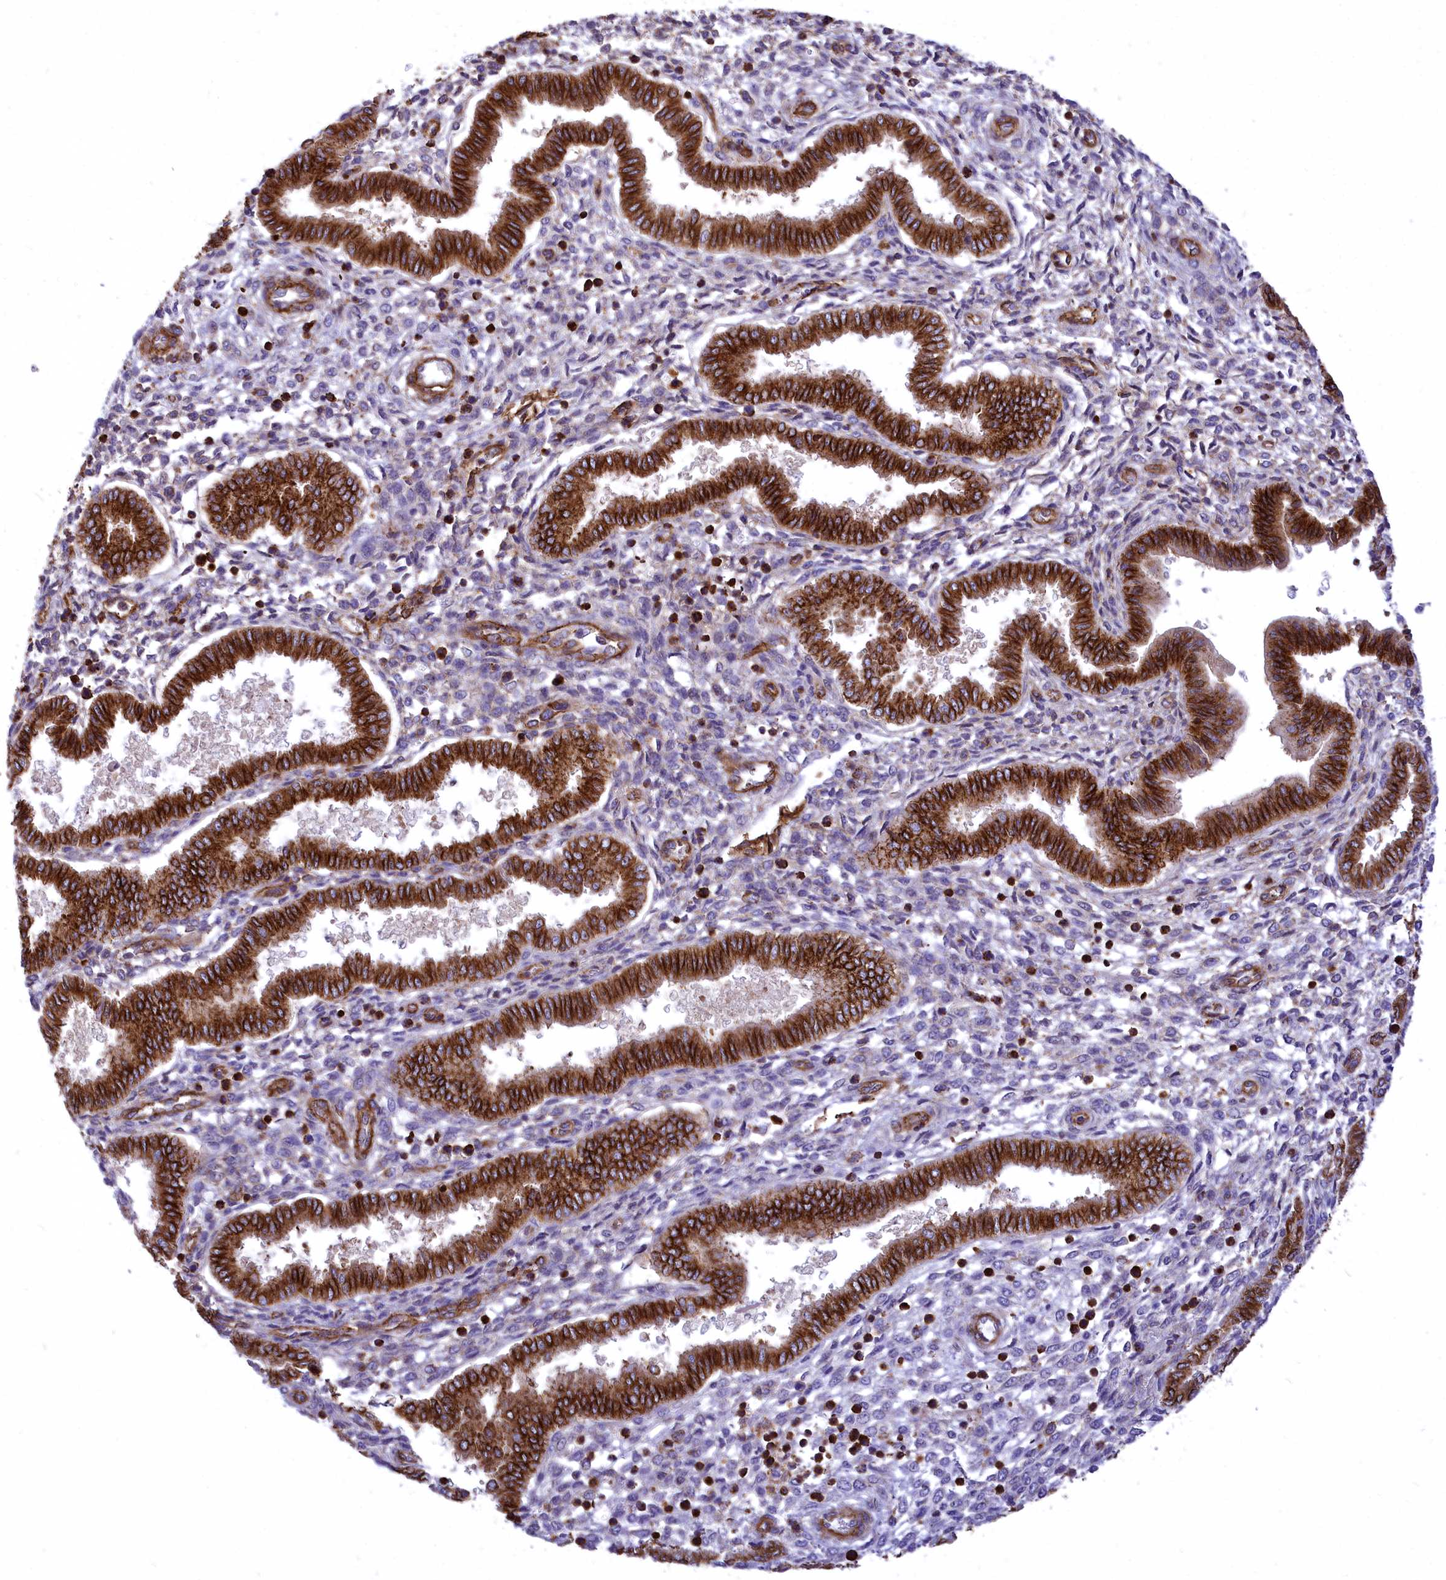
{"staining": {"intensity": "negative", "quantity": "none", "location": "none"}, "tissue": "endometrium", "cell_type": "Cells in endometrial stroma", "image_type": "normal", "snomed": [{"axis": "morphology", "description": "Normal tissue, NOS"}, {"axis": "topography", "description": "Endometrium"}], "caption": "Benign endometrium was stained to show a protein in brown. There is no significant positivity in cells in endometrial stroma. (IHC, brightfield microscopy, high magnification).", "gene": "SEPTIN9", "patient": {"sex": "female", "age": 24}}